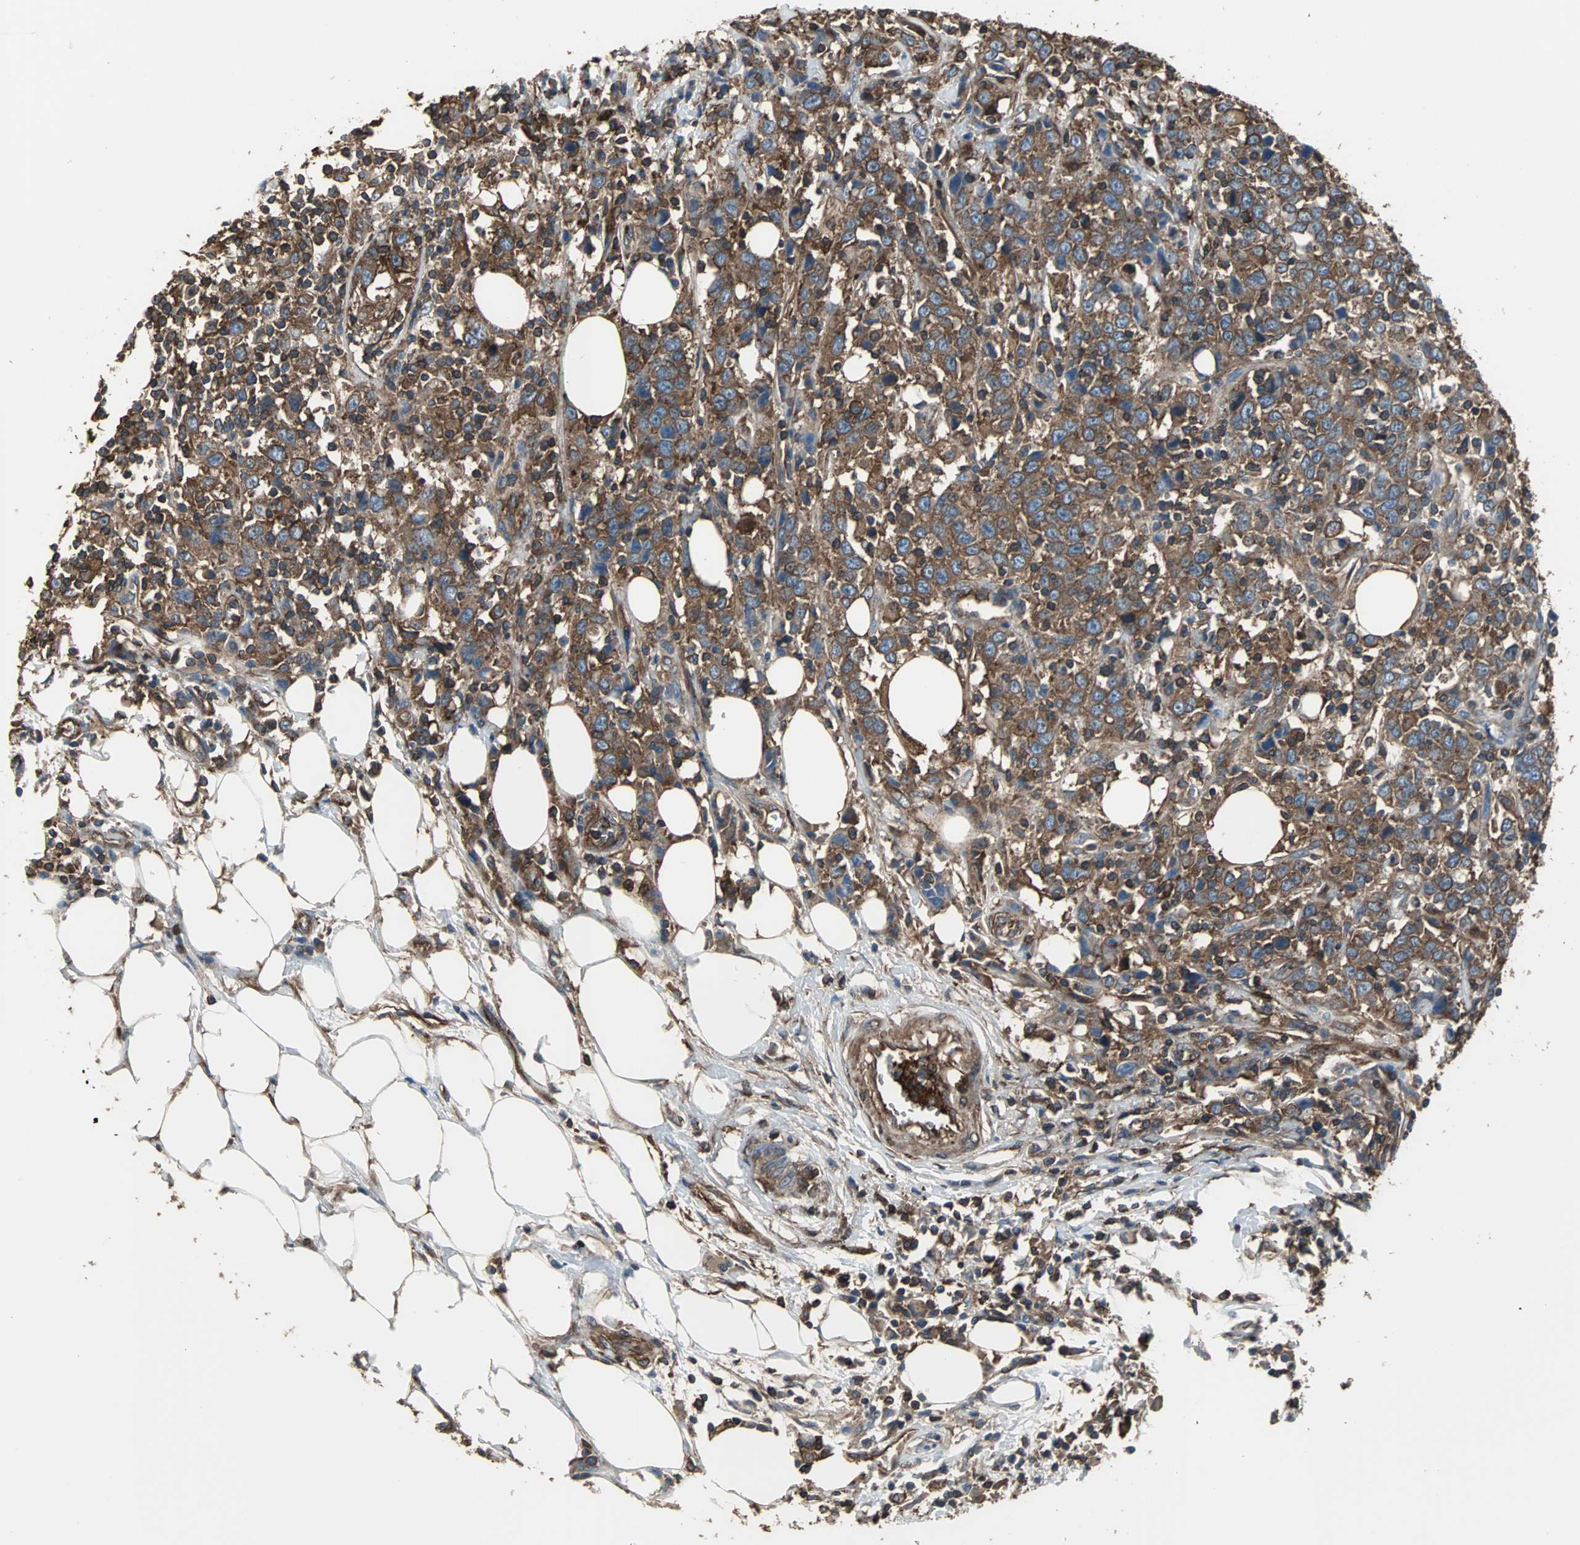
{"staining": {"intensity": "strong", "quantity": ">75%", "location": "cytoplasmic/membranous"}, "tissue": "urothelial cancer", "cell_type": "Tumor cells", "image_type": "cancer", "snomed": [{"axis": "morphology", "description": "Urothelial carcinoma, High grade"}, {"axis": "topography", "description": "Urinary bladder"}], "caption": "High-grade urothelial carcinoma stained with DAB (3,3'-diaminobenzidine) immunohistochemistry shows high levels of strong cytoplasmic/membranous positivity in approximately >75% of tumor cells.", "gene": "ACTN1", "patient": {"sex": "male", "age": 61}}